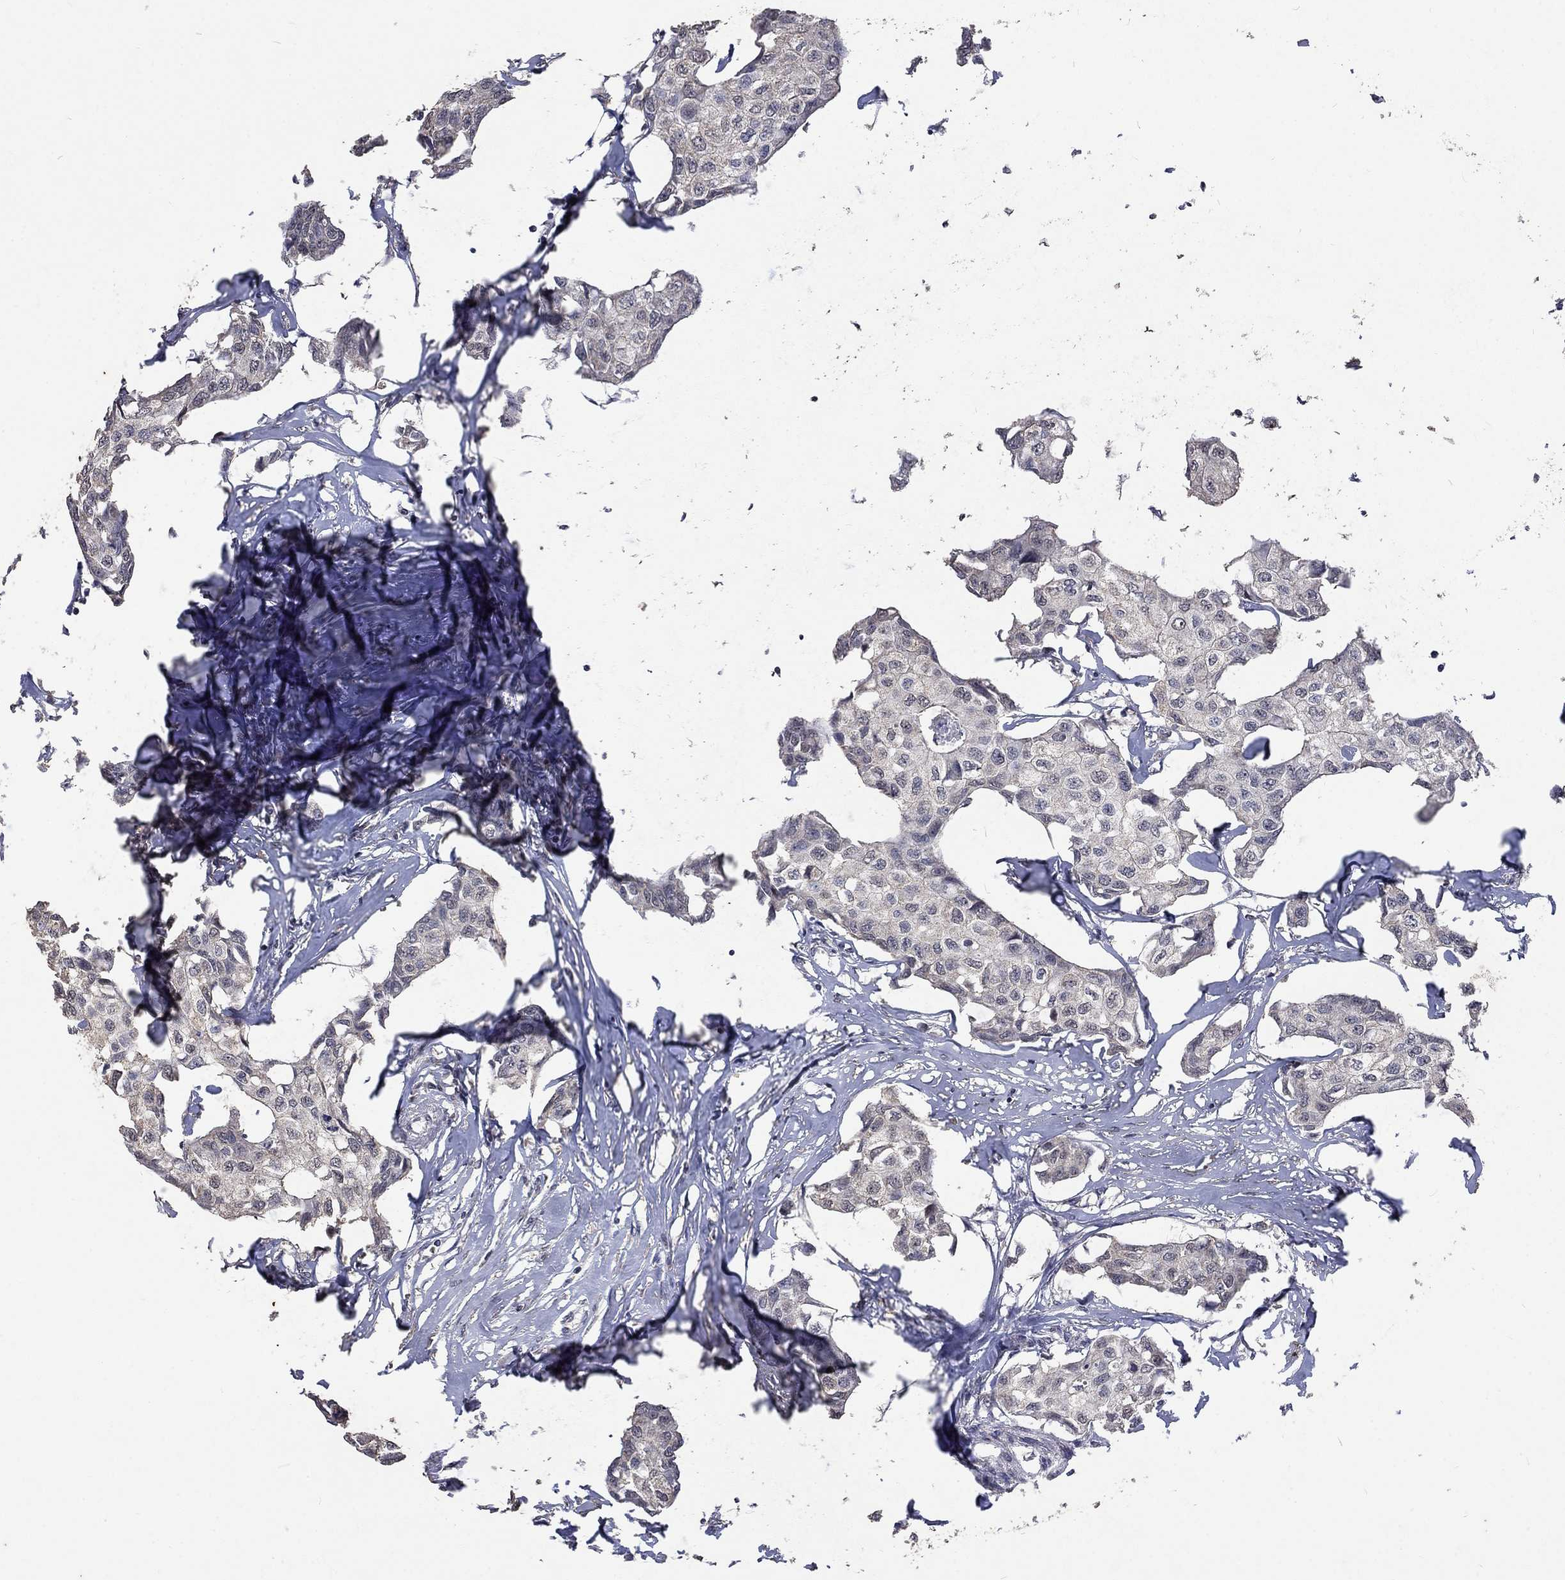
{"staining": {"intensity": "negative", "quantity": "none", "location": "none"}, "tissue": "breast cancer", "cell_type": "Tumor cells", "image_type": "cancer", "snomed": [{"axis": "morphology", "description": "Duct carcinoma"}, {"axis": "topography", "description": "Breast"}], "caption": "Breast cancer stained for a protein using immunohistochemistry shows no positivity tumor cells.", "gene": "SPATA33", "patient": {"sex": "female", "age": 80}}